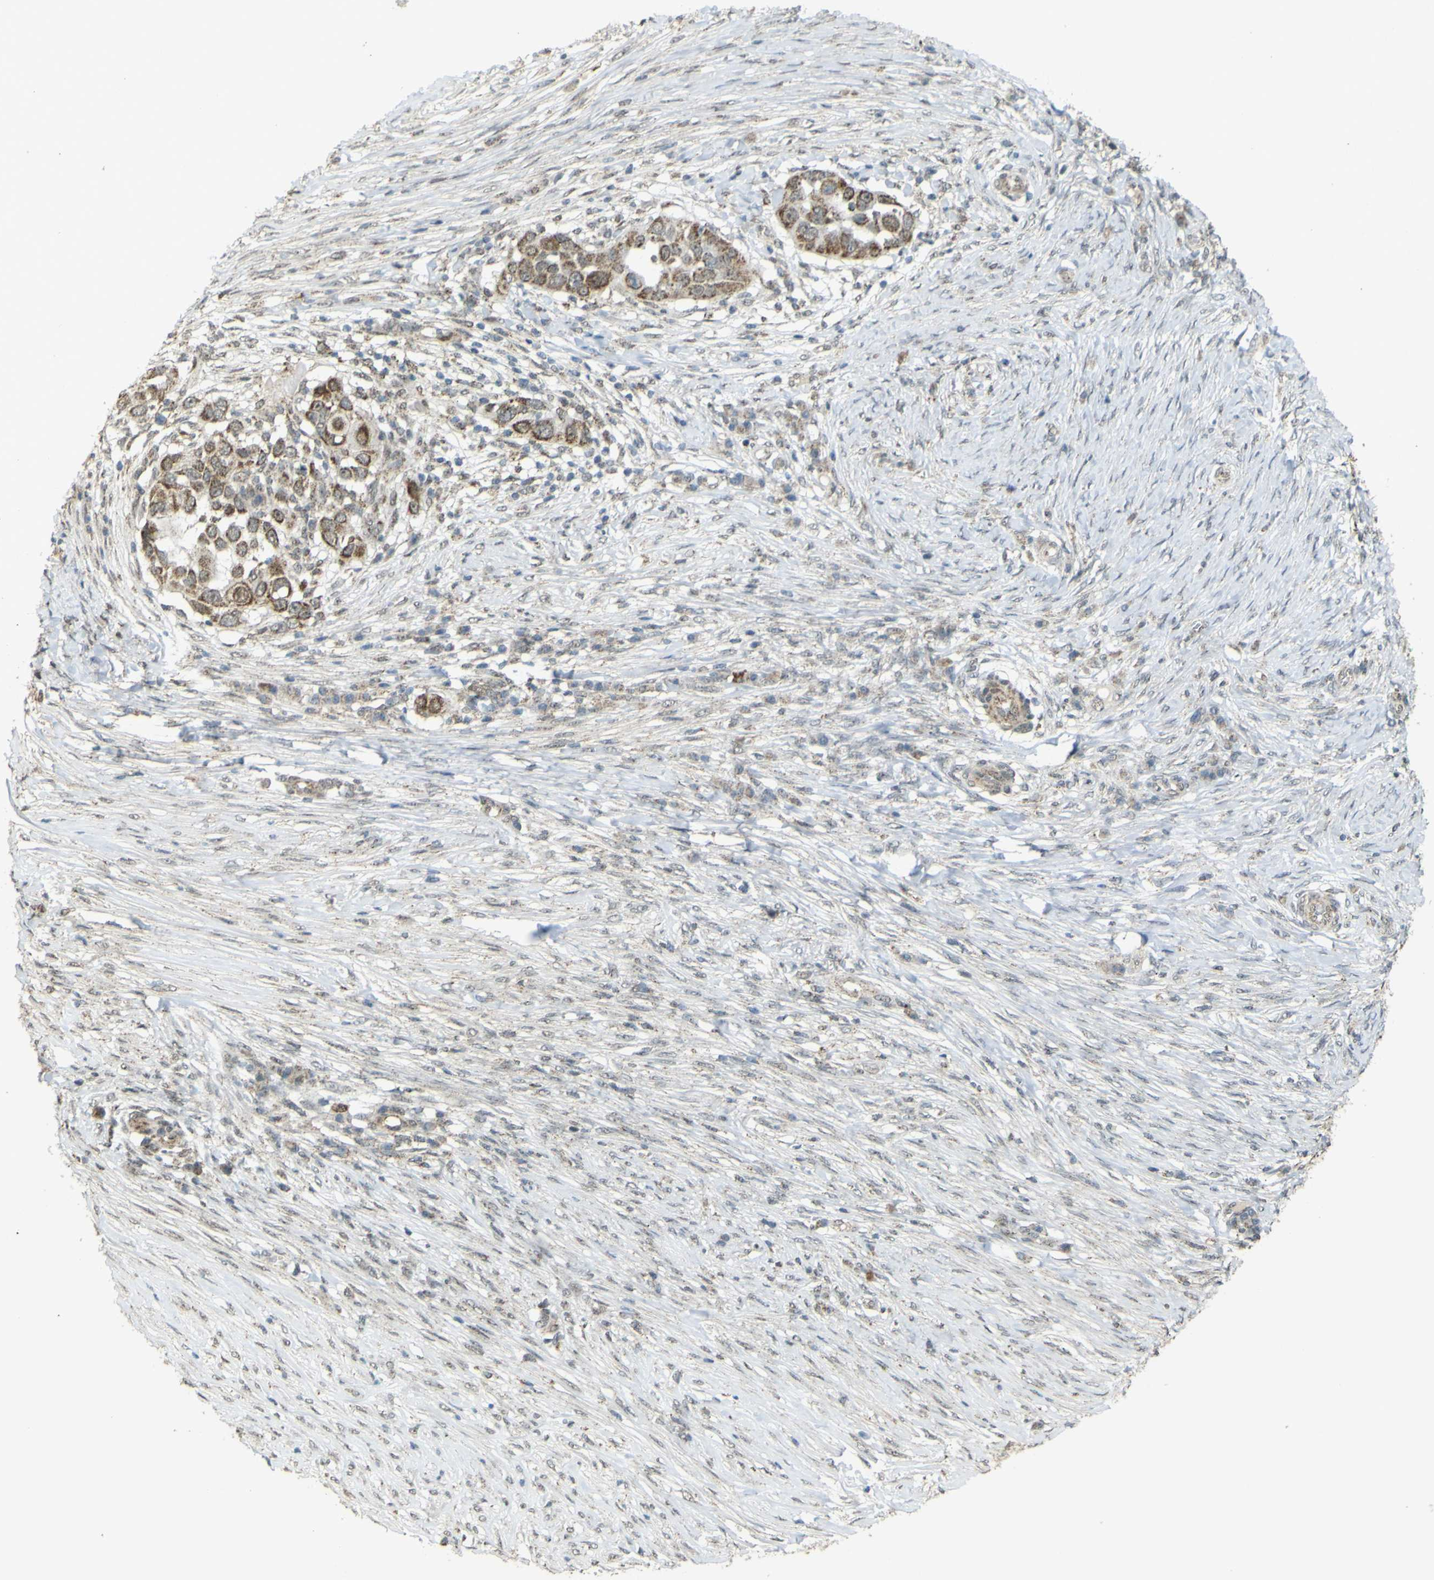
{"staining": {"intensity": "moderate", "quantity": ">75%", "location": "cytoplasmic/membranous,nuclear"}, "tissue": "skin cancer", "cell_type": "Tumor cells", "image_type": "cancer", "snomed": [{"axis": "morphology", "description": "Squamous cell carcinoma, NOS"}, {"axis": "topography", "description": "Skin"}], "caption": "Skin cancer tissue shows moderate cytoplasmic/membranous and nuclear staining in approximately >75% of tumor cells (IHC, brightfield microscopy, high magnification).", "gene": "ACBD5", "patient": {"sex": "female", "age": 44}}